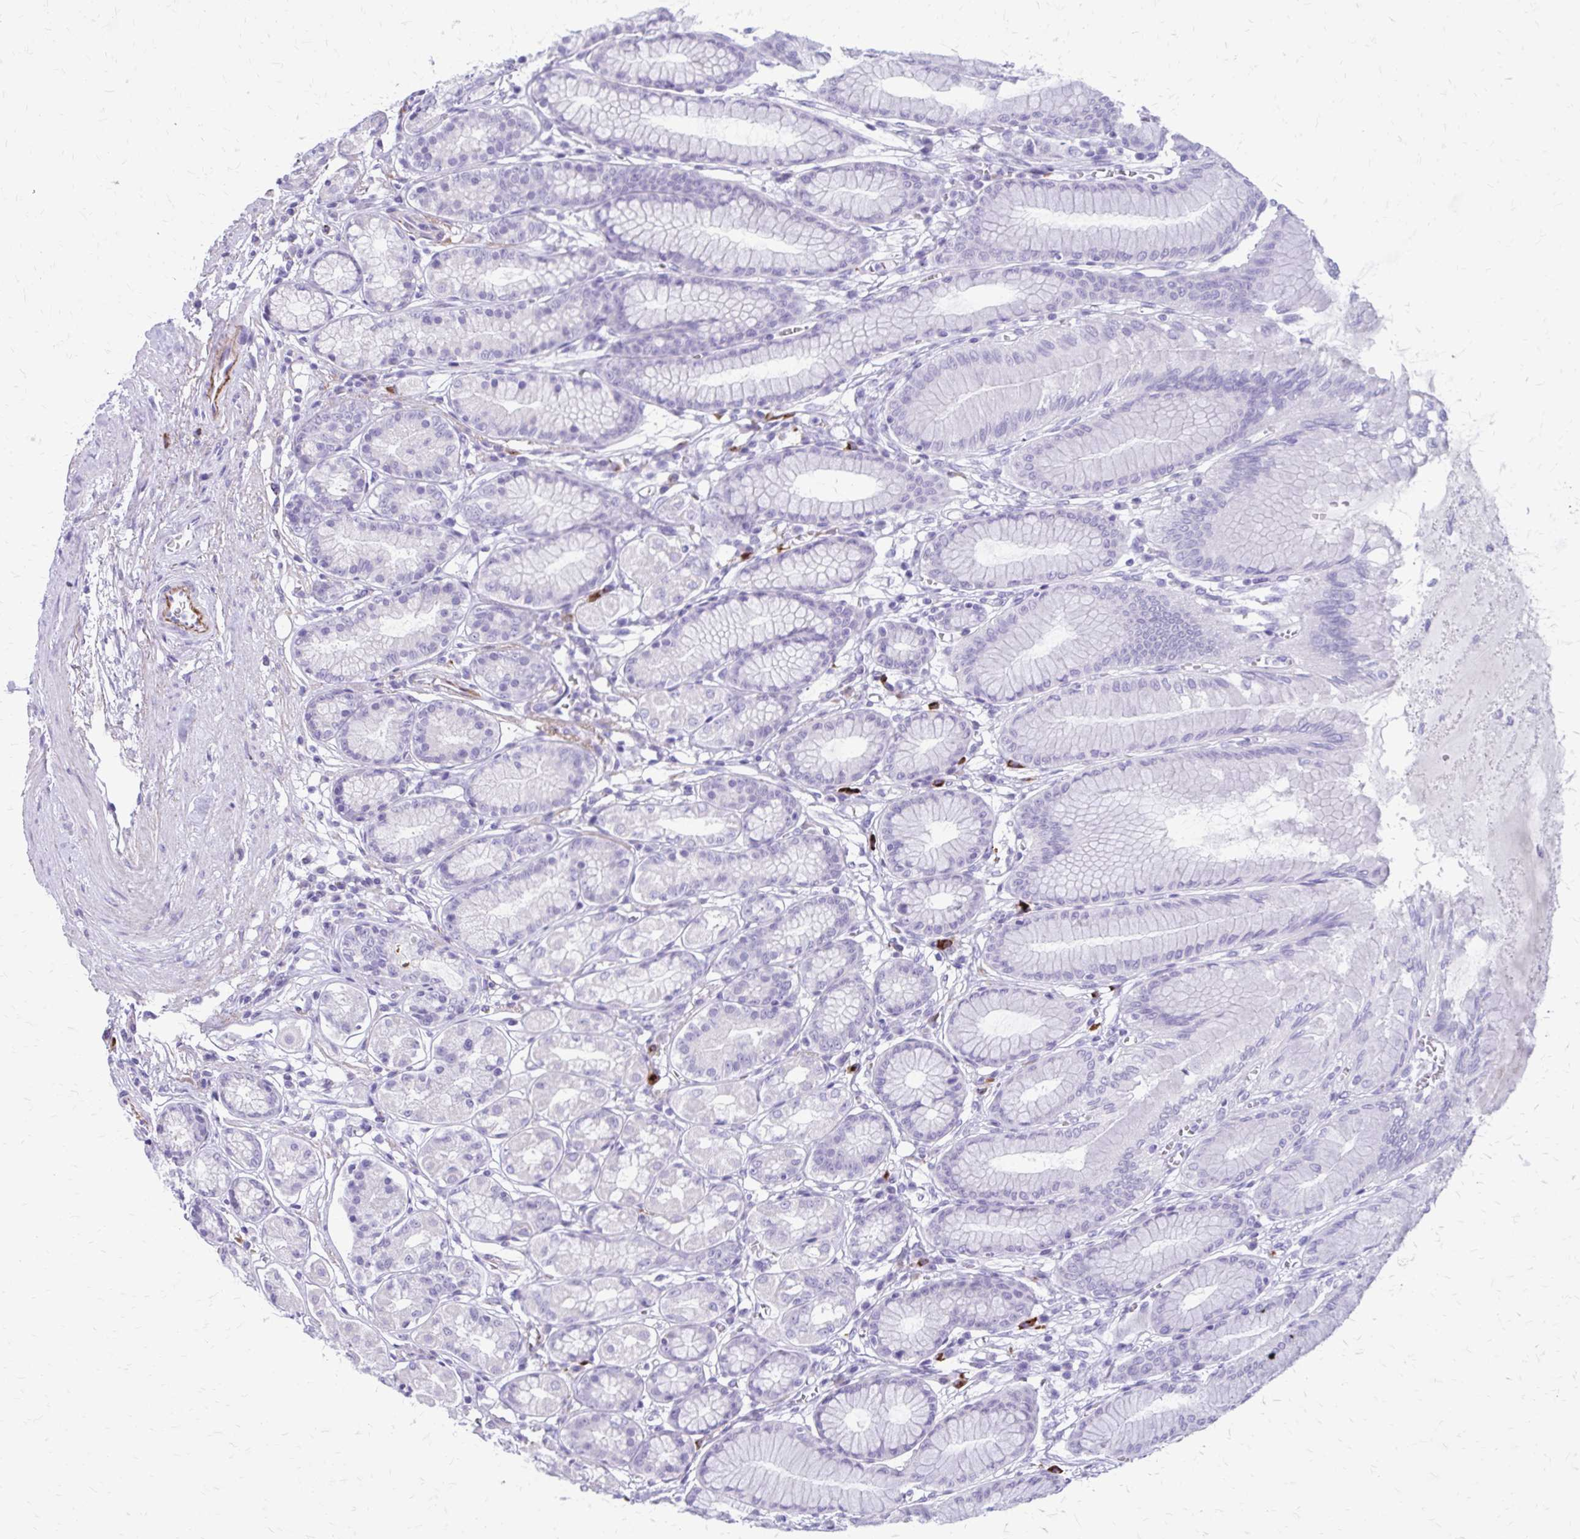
{"staining": {"intensity": "negative", "quantity": "none", "location": "none"}, "tissue": "stomach", "cell_type": "Glandular cells", "image_type": "normal", "snomed": [{"axis": "morphology", "description": "Normal tissue, NOS"}, {"axis": "topography", "description": "Stomach"}, {"axis": "topography", "description": "Stomach, lower"}], "caption": "Image shows no significant protein positivity in glandular cells of unremarkable stomach.", "gene": "SATL1", "patient": {"sex": "male", "age": 76}}